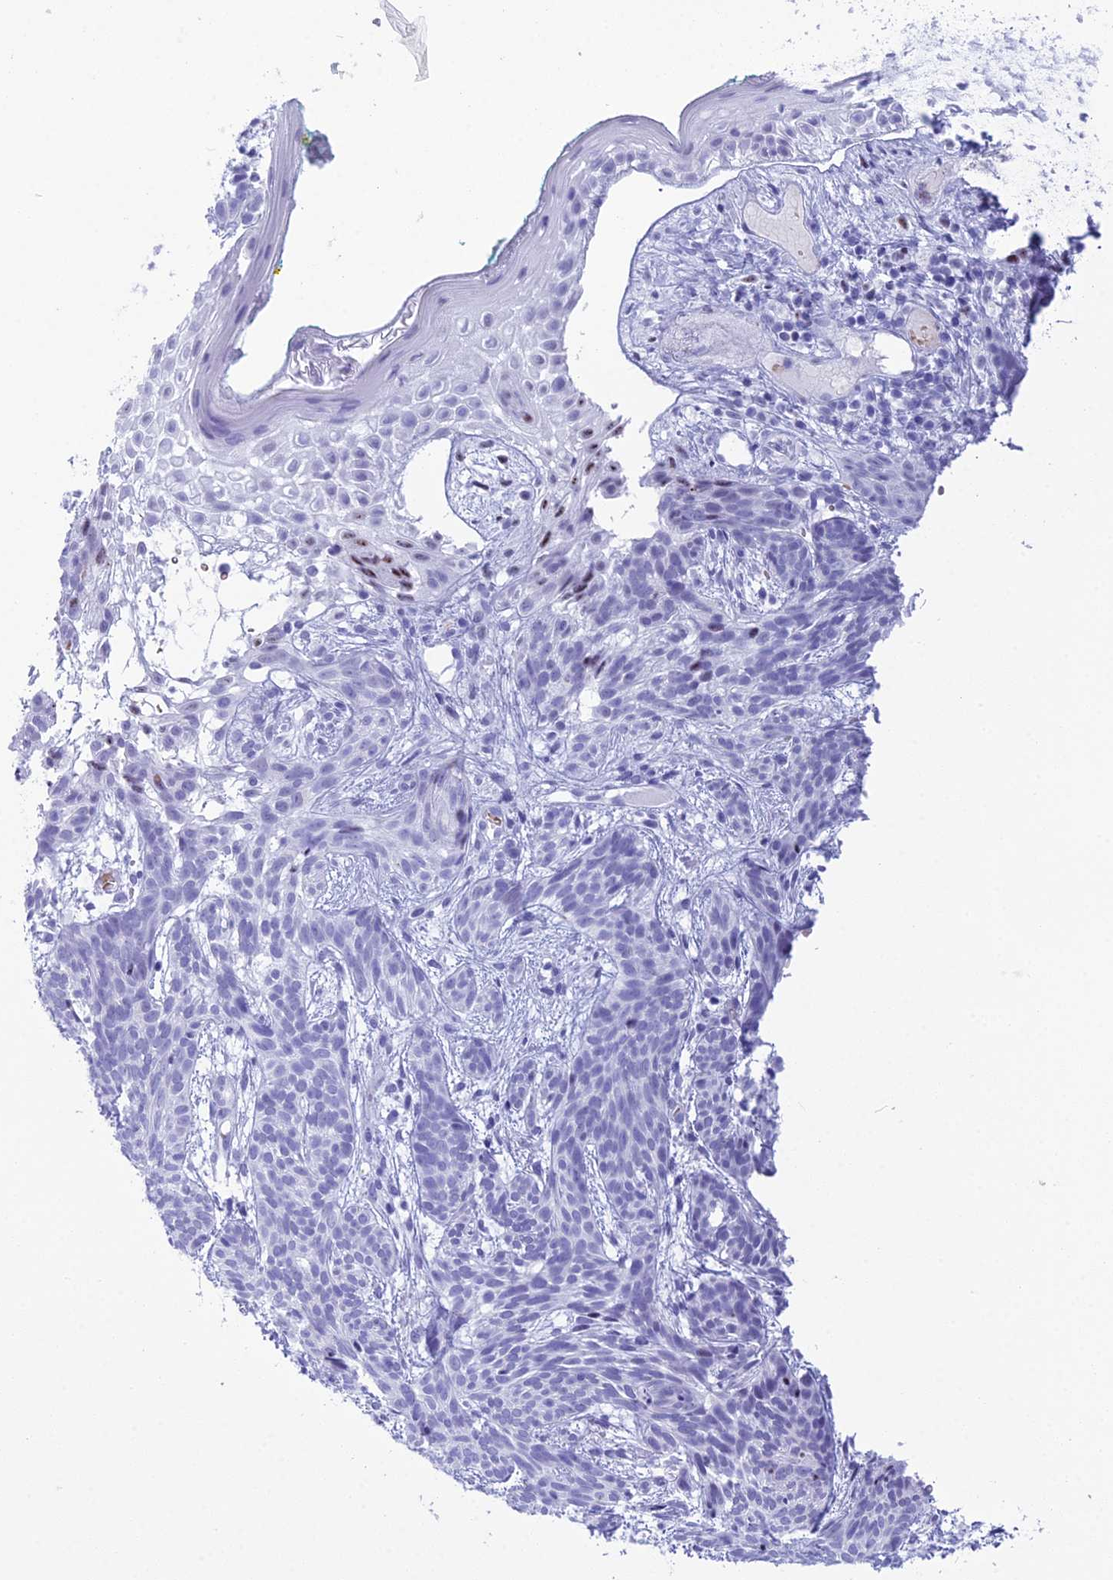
{"staining": {"intensity": "negative", "quantity": "none", "location": "none"}, "tissue": "skin cancer", "cell_type": "Tumor cells", "image_type": "cancer", "snomed": [{"axis": "morphology", "description": "Basal cell carcinoma"}, {"axis": "topography", "description": "Skin"}], "caption": "An image of skin cancer (basal cell carcinoma) stained for a protein shows no brown staining in tumor cells.", "gene": "RNPS1", "patient": {"sex": "female", "age": 81}}